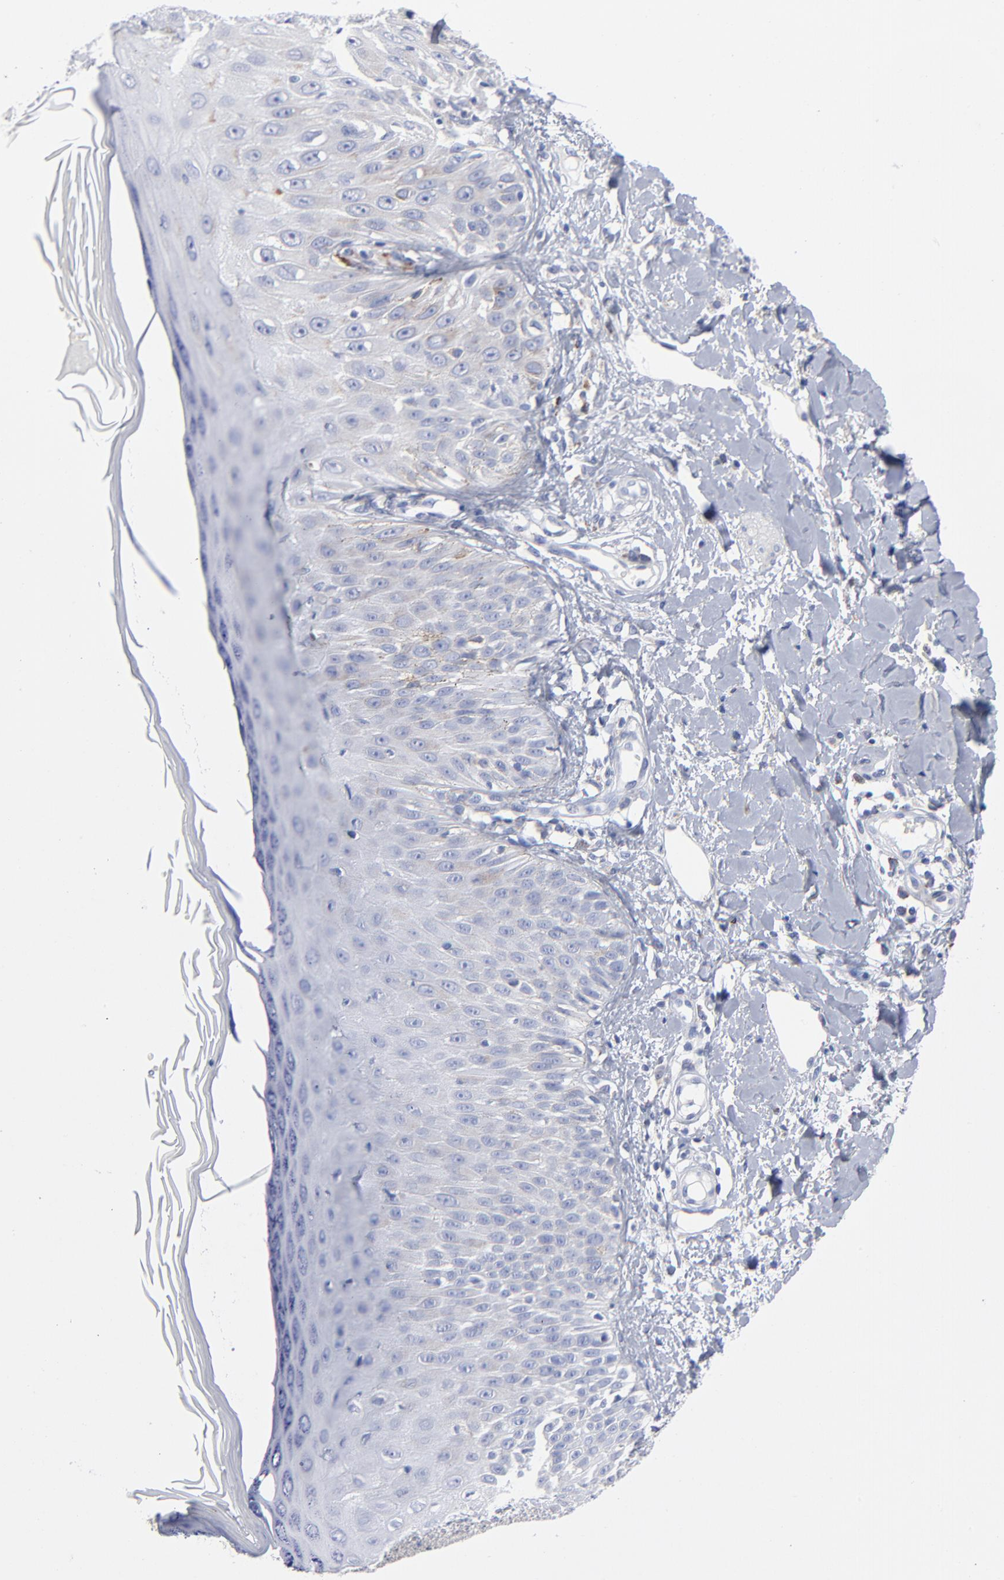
{"staining": {"intensity": "negative", "quantity": "none", "location": "none"}, "tissue": "skin cancer", "cell_type": "Tumor cells", "image_type": "cancer", "snomed": [{"axis": "morphology", "description": "Squamous cell carcinoma, NOS"}, {"axis": "topography", "description": "Skin"}], "caption": "Tumor cells are negative for brown protein staining in squamous cell carcinoma (skin).", "gene": "CHCHD10", "patient": {"sex": "male", "age": 24}}